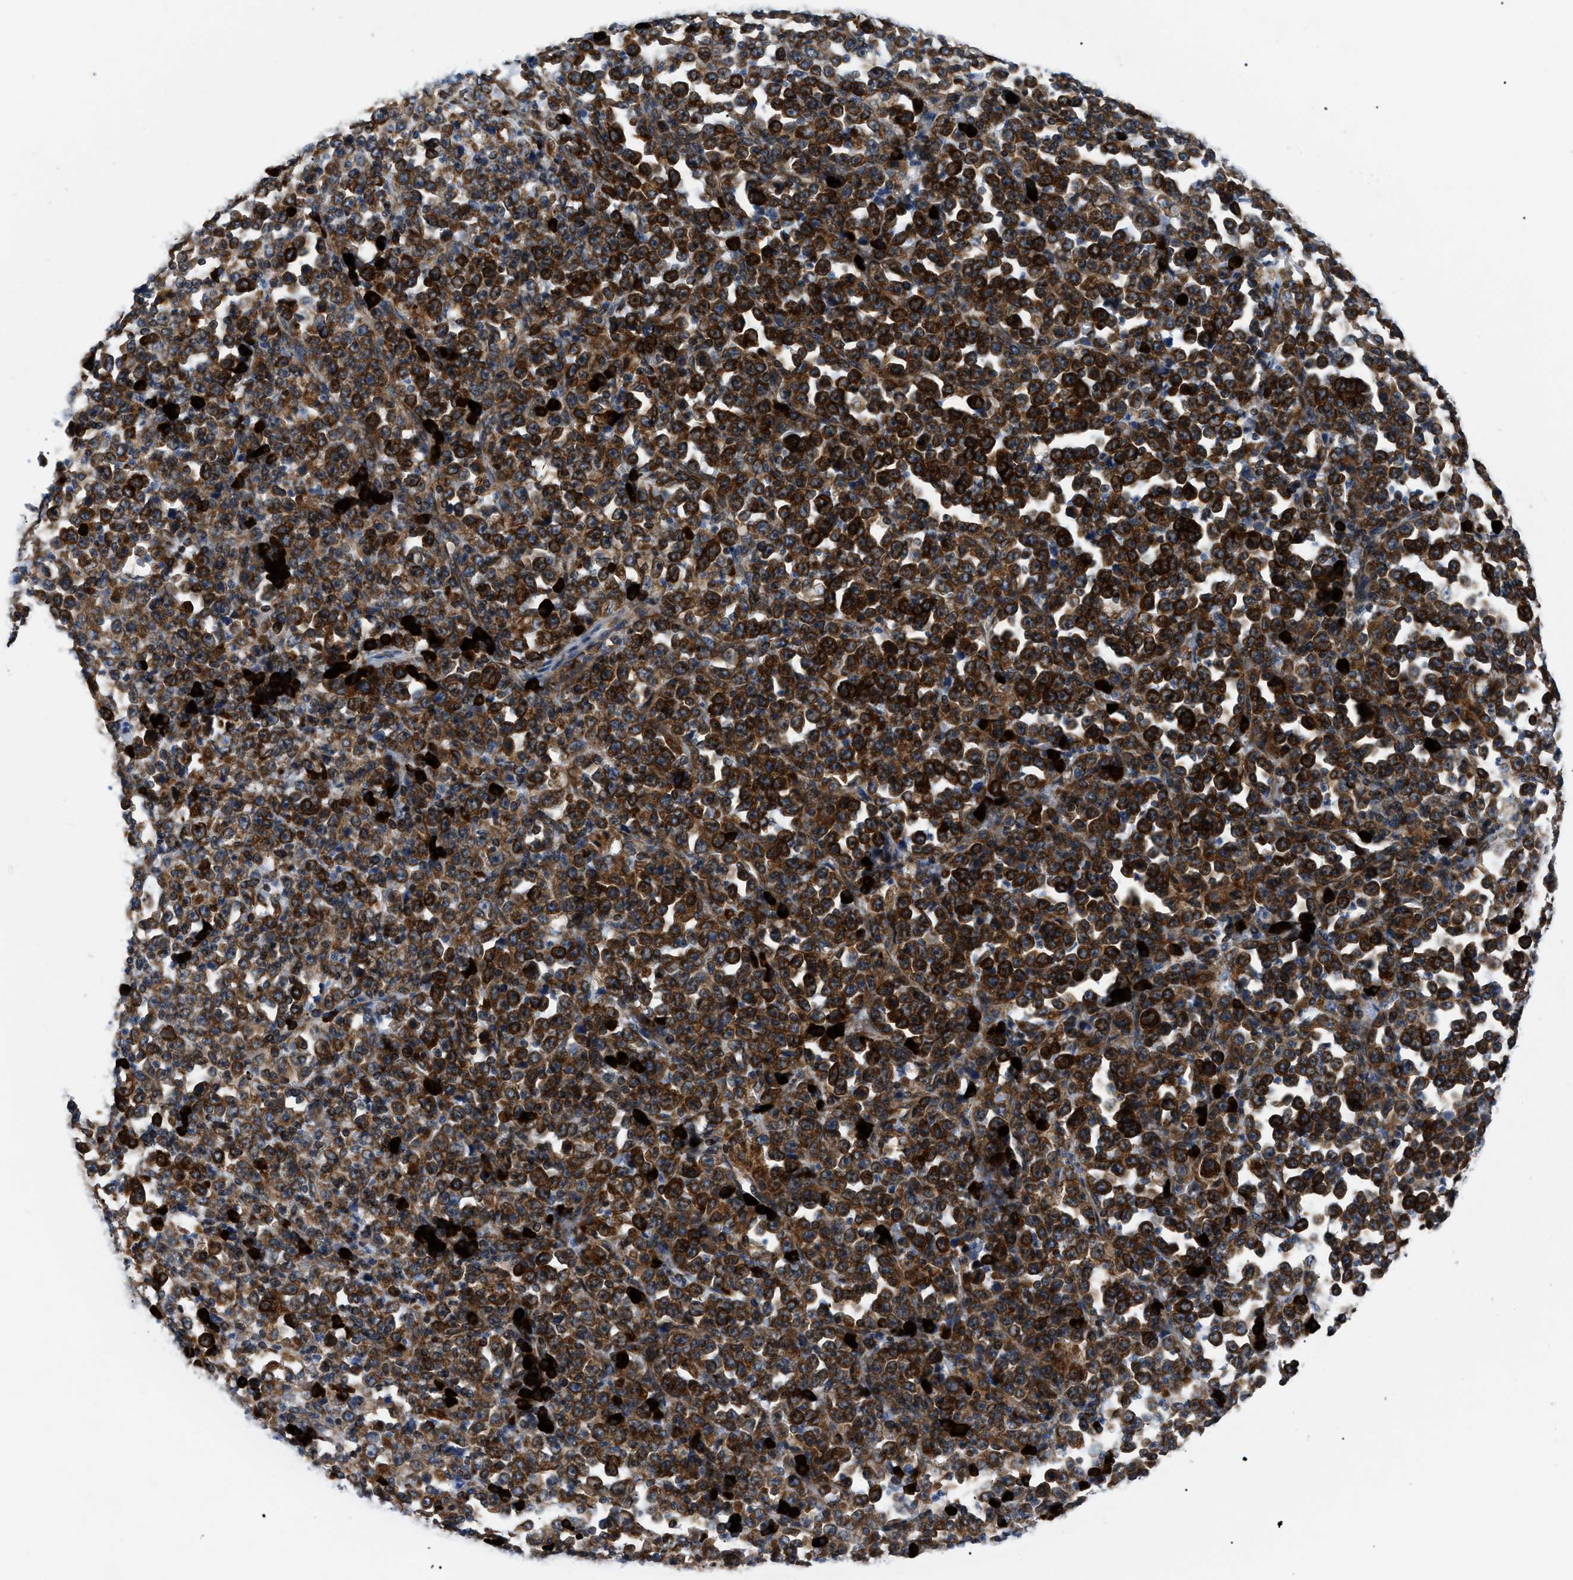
{"staining": {"intensity": "strong", "quantity": ">75%", "location": "cytoplasmic/membranous"}, "tissue": "stomach cancer", "cell_type": "Tumor cells", "image_type": "cancer", "snomed": [{"axis": "morphology", "description": "Normal tissue, NOS"}, {"axis": "morphology", "description": "Adenocarcinoma, NOS"}, {"axis": "topography", "description": "Stomach, upper"}, {"axis": "topography", "description": "Stomach"}], "caption": "IHC photomicrograph of stomach cancer (adenocarcinoma) stained for a protein (brown), which shows high levels of strong cytoplasmic/membranous staining in approximately >75% of tumor cells.", "gene": "DERL1", "patient": {"sex": "male", "age": 59}}